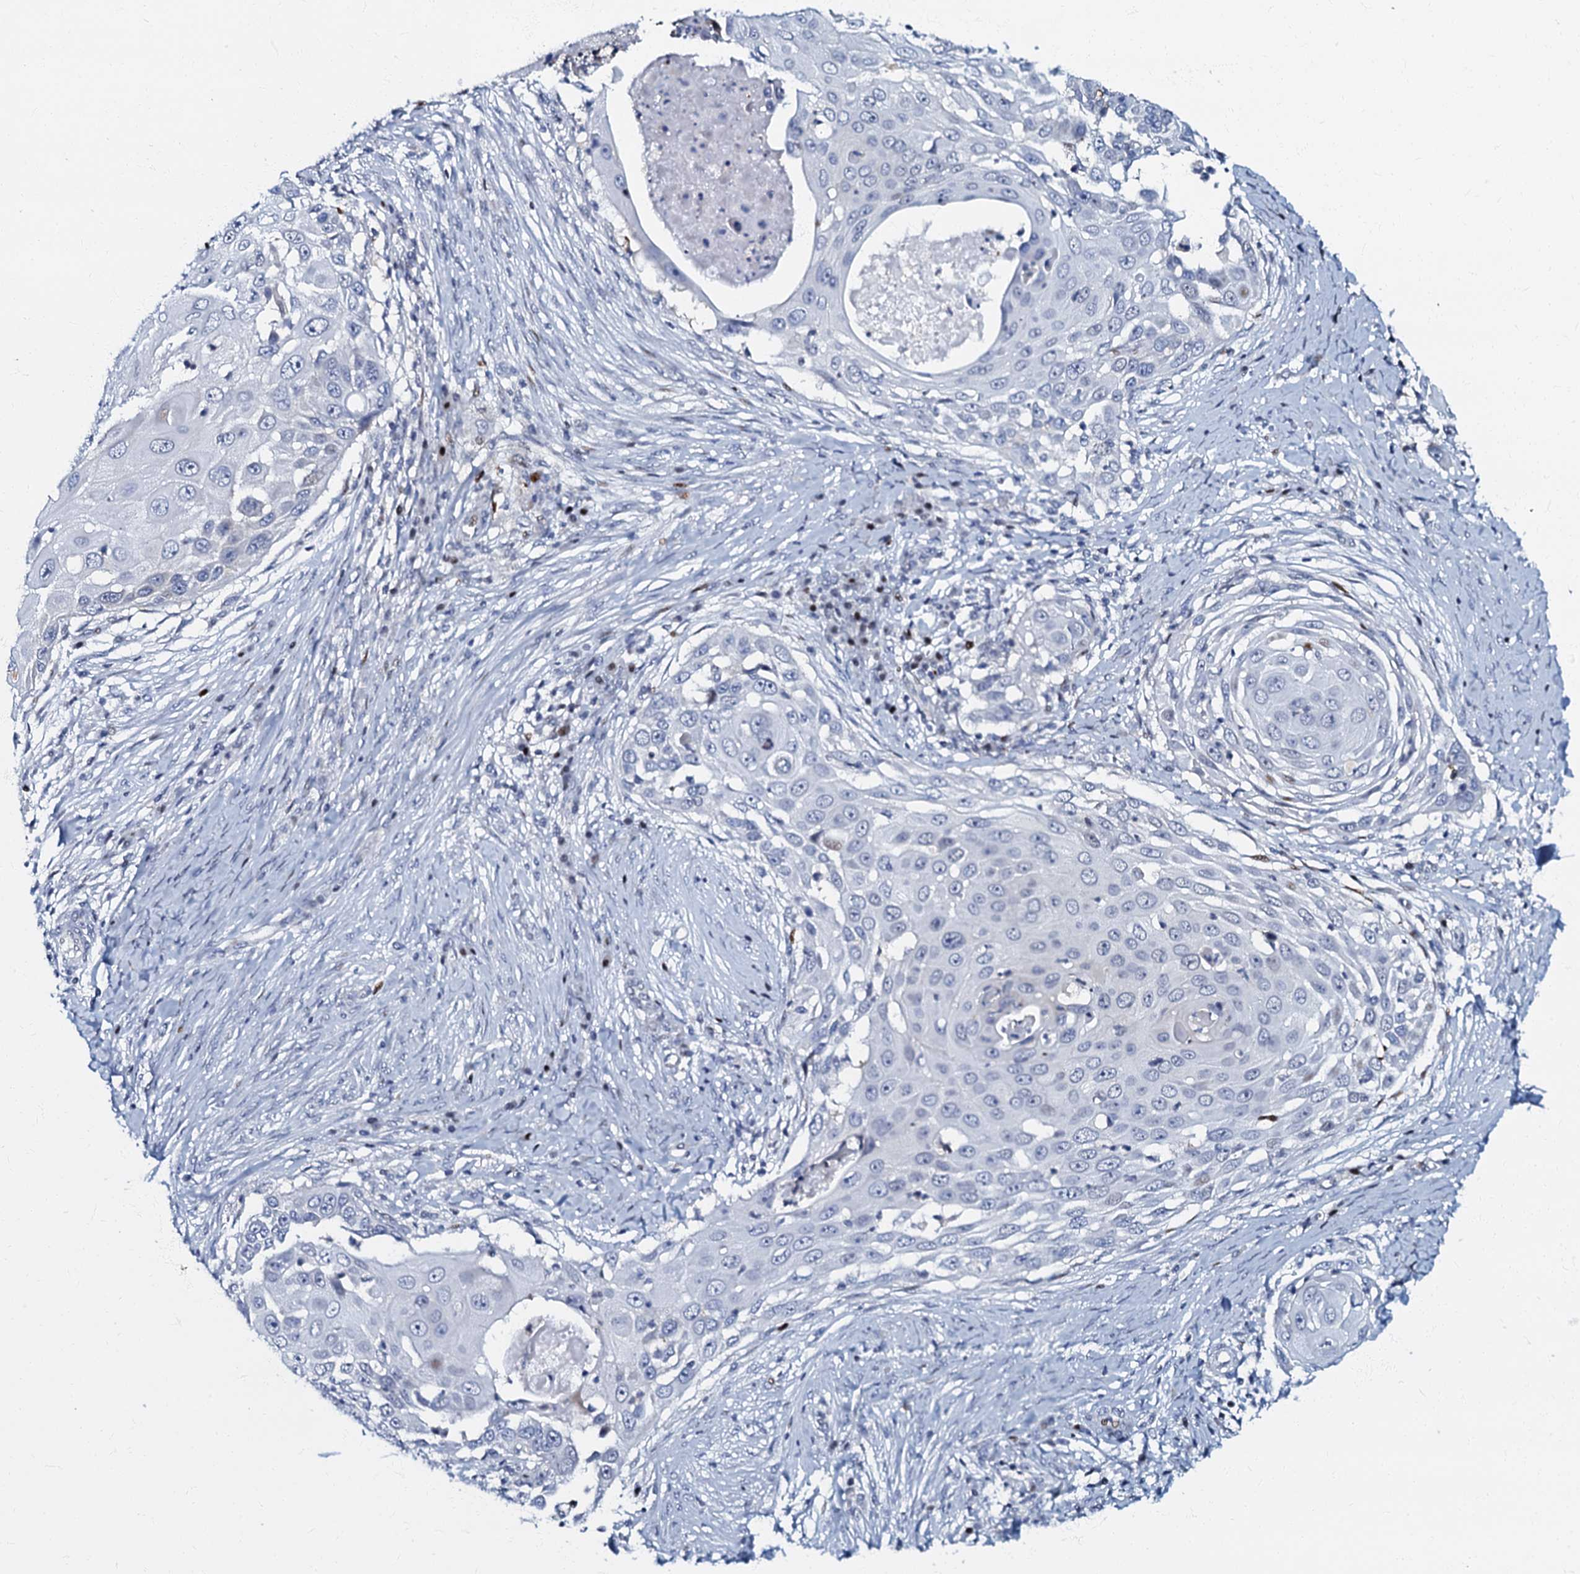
{"staining": {"intensity": "negative", "quantity": "none", "location": "none"}, "tissue": "skin cancer", "cell_type": "Tumor cells", "image_type": "cancer", "snomed": [{"axis": "morphology", "description": "Squamous cell carcinoma, NOS"}, {"axis": "topography", "description": "Skin"}], "caption": "IHC of human skin cancer (squamous cell carcinoma) displays no positivity in tumor cells.", "gene": "MFSD5", "patient": {"sex": "female", "age": 44}}